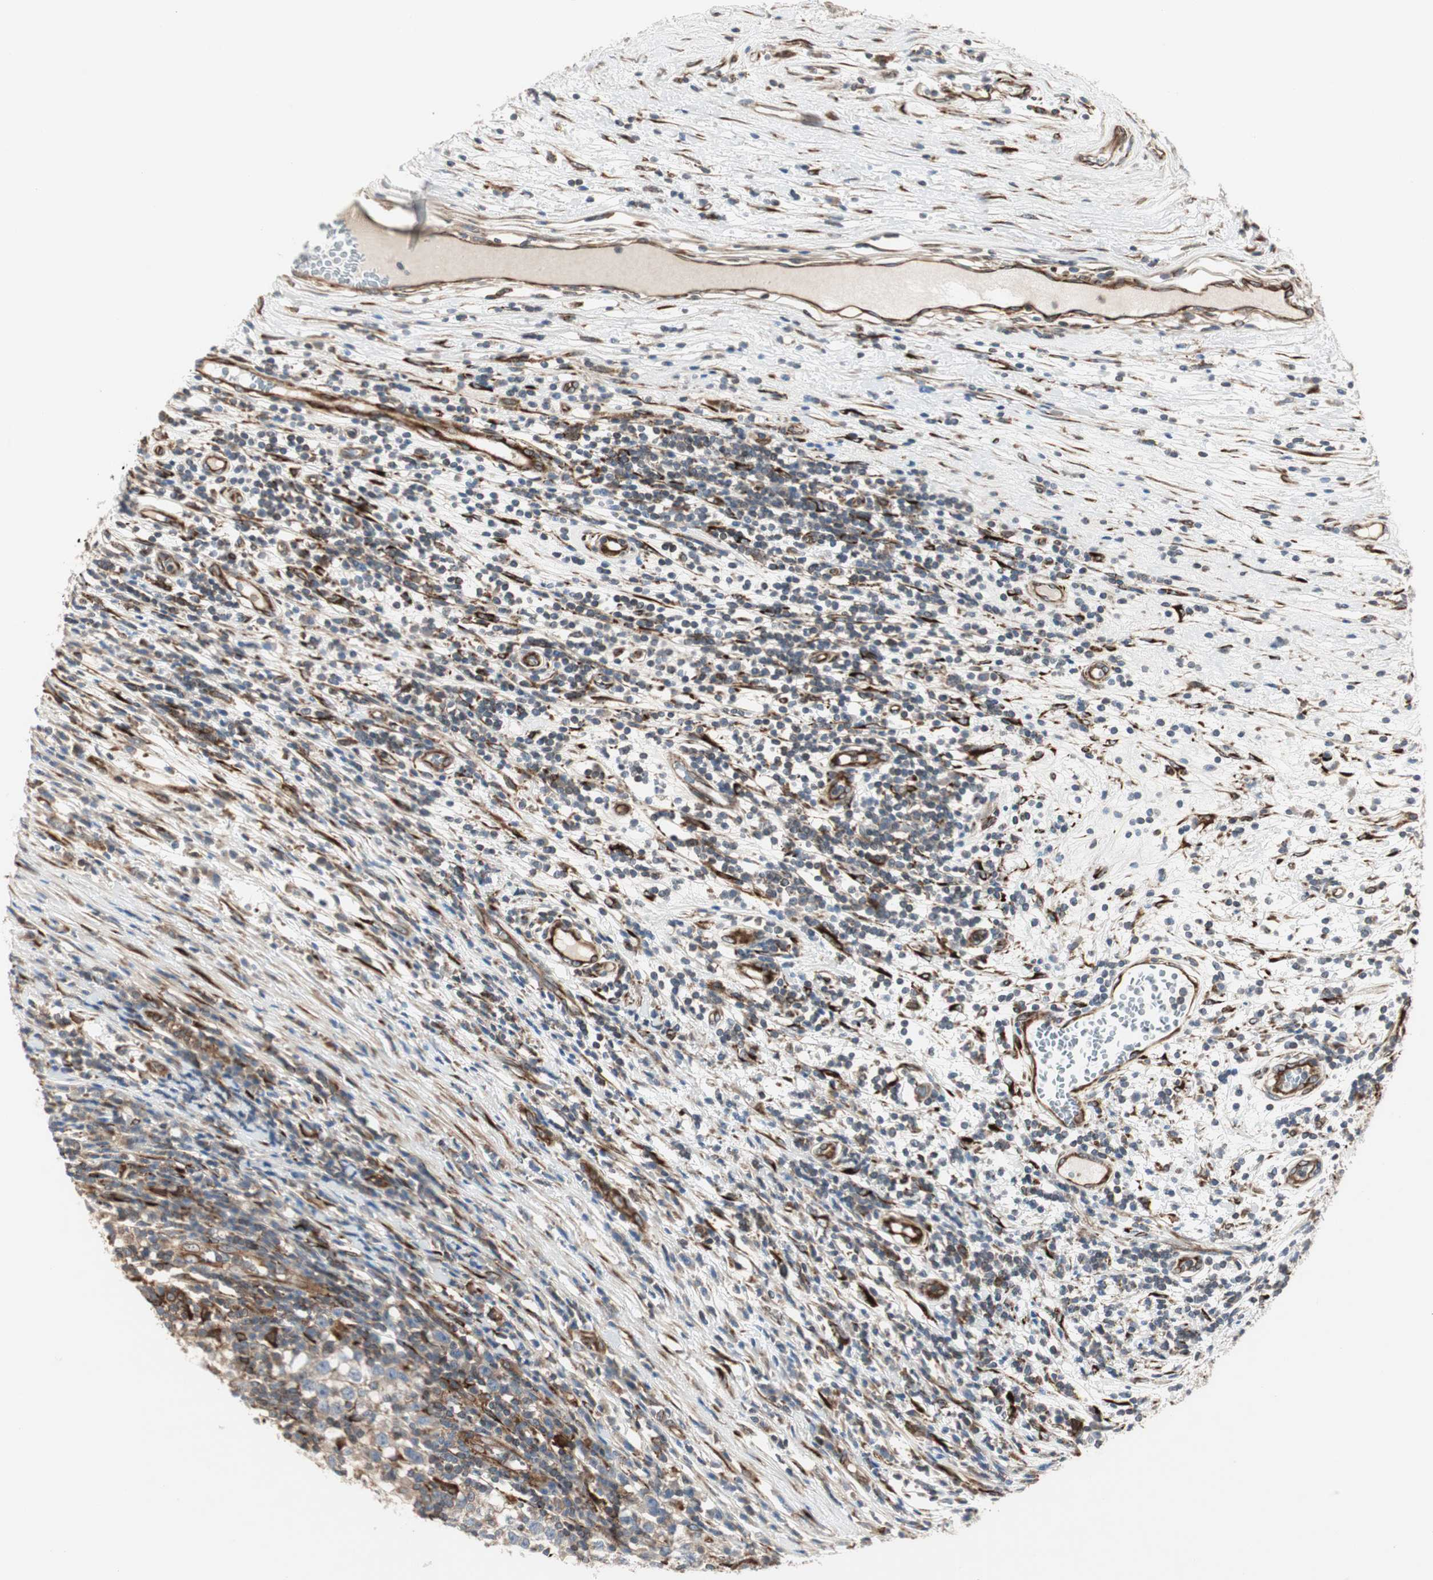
{"staining": {"intensity": "weak", "quantity": ">75%", "location": "cytoplasmic/membranous"}, "tissue": "testis cancer", "cell_type": "Tumor cells", "image_type": "cancer", "snomed": [{"axis": "morphology", "description": "Seminoma, NOS"}, {"axis": "topography", "description": "Testis"}], "caption": "Tumor cells demonstrate weak cytoplasmic/membranous positivity in approximately >75% of cells in testis cancer (seminoma).", "gene": "H6PD", "patient": {"sex": "male", "age": 65}}